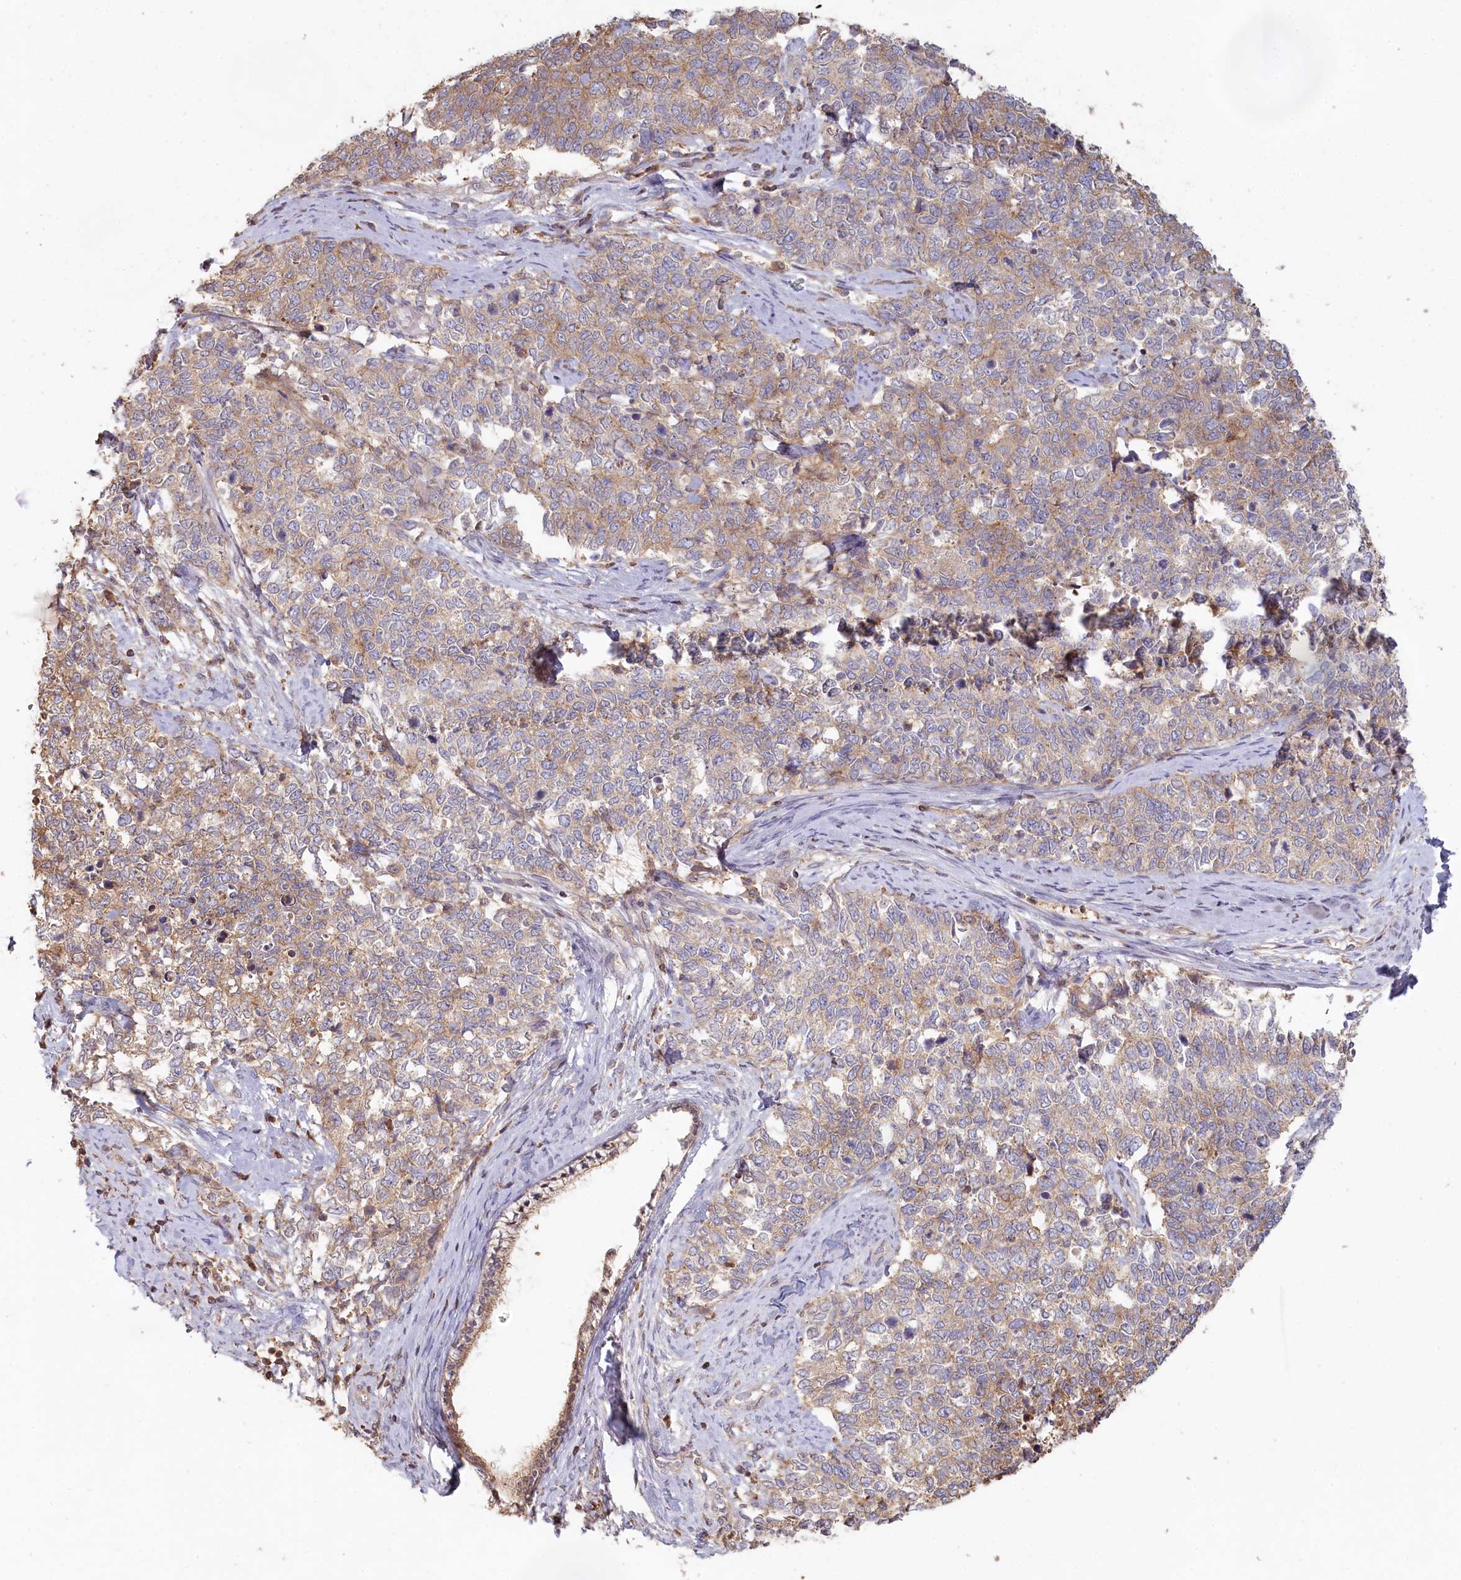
{"staining": {"intensity": "weak", "quantity": ">75%", "location": "cytoplasmic/membranous"}, "tissue": "cervical cancer", "cell_type": "Tumor cells", "image_type": "cancer", "snomed": [{"axis": "morphology", "description": "Squamous cell carcinoma, NOS"}, {"axis": "topography", "description": "Cervix"}], "caption": "About >75% of tumor cells in human squamous cell carcinoma (cervical) exhibit weak cytoplasmic/membranous protein staining as visualized by brown immunohistochemical staining.", "gene": "HAL", "patient": {"sex": "female", "age": 63}}